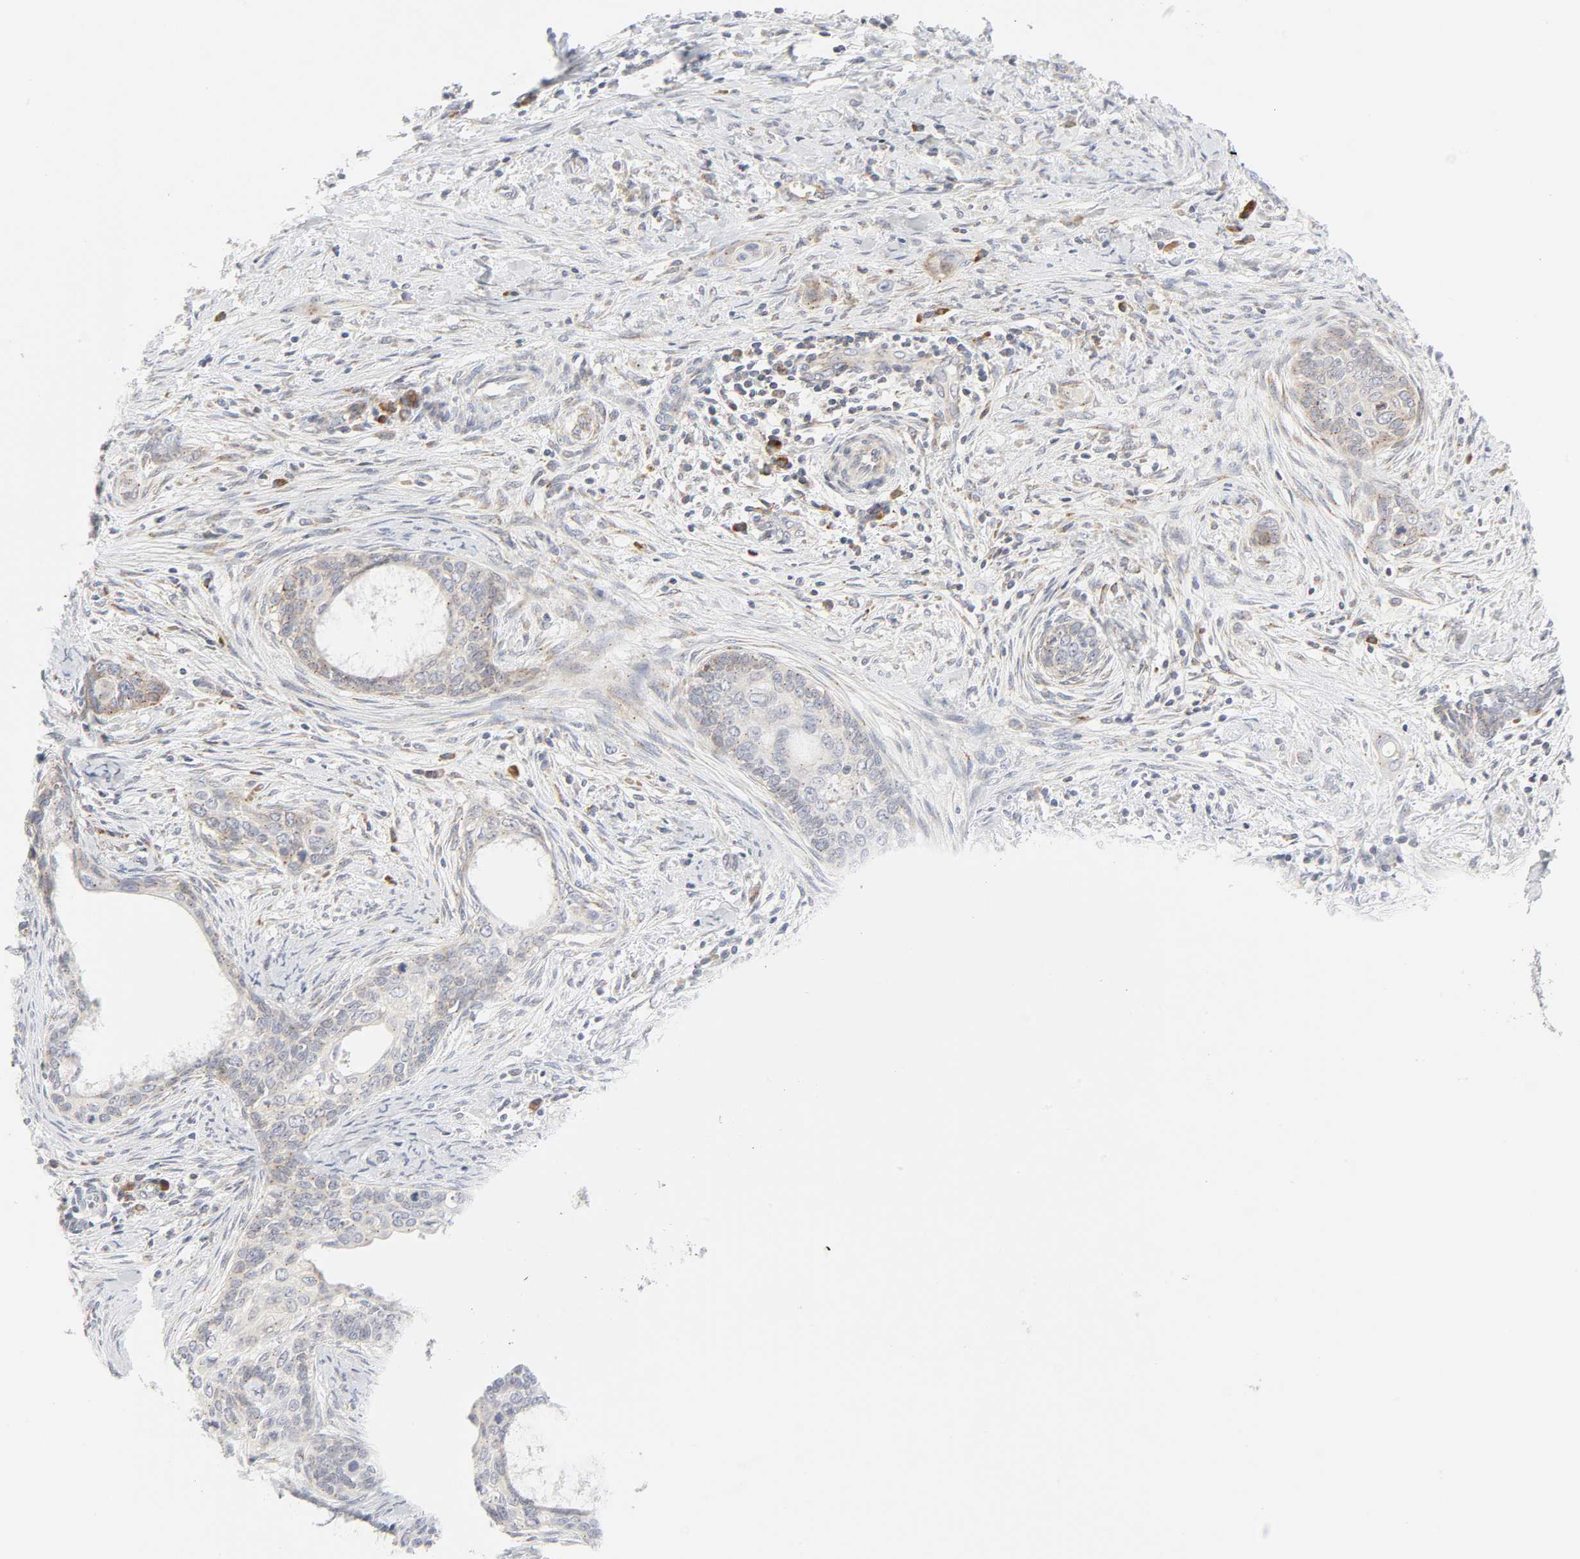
{"staining": {"intensity": "negative", "quantity": "none", "location": "none"}, "tissue": "cervical cancer", "cell_type": "Tumor cells", "image_type": "cancer", "snomed": [{"axis": "morphology", "description": "Squamous cell carcinoma, NOS"}, {"axis": "topography", "description": "Cervix"}], "caption": "IHC photomicrograph of human cervical cancer (squamous cell carcinoma) stained for a protein (brown), which demonstrates no positivity in tumor cells. (DAB immunohistochemistry (IHC), high magnification).", "gene": "LRP6", "patient": {"sex": "female", "age": 33}}